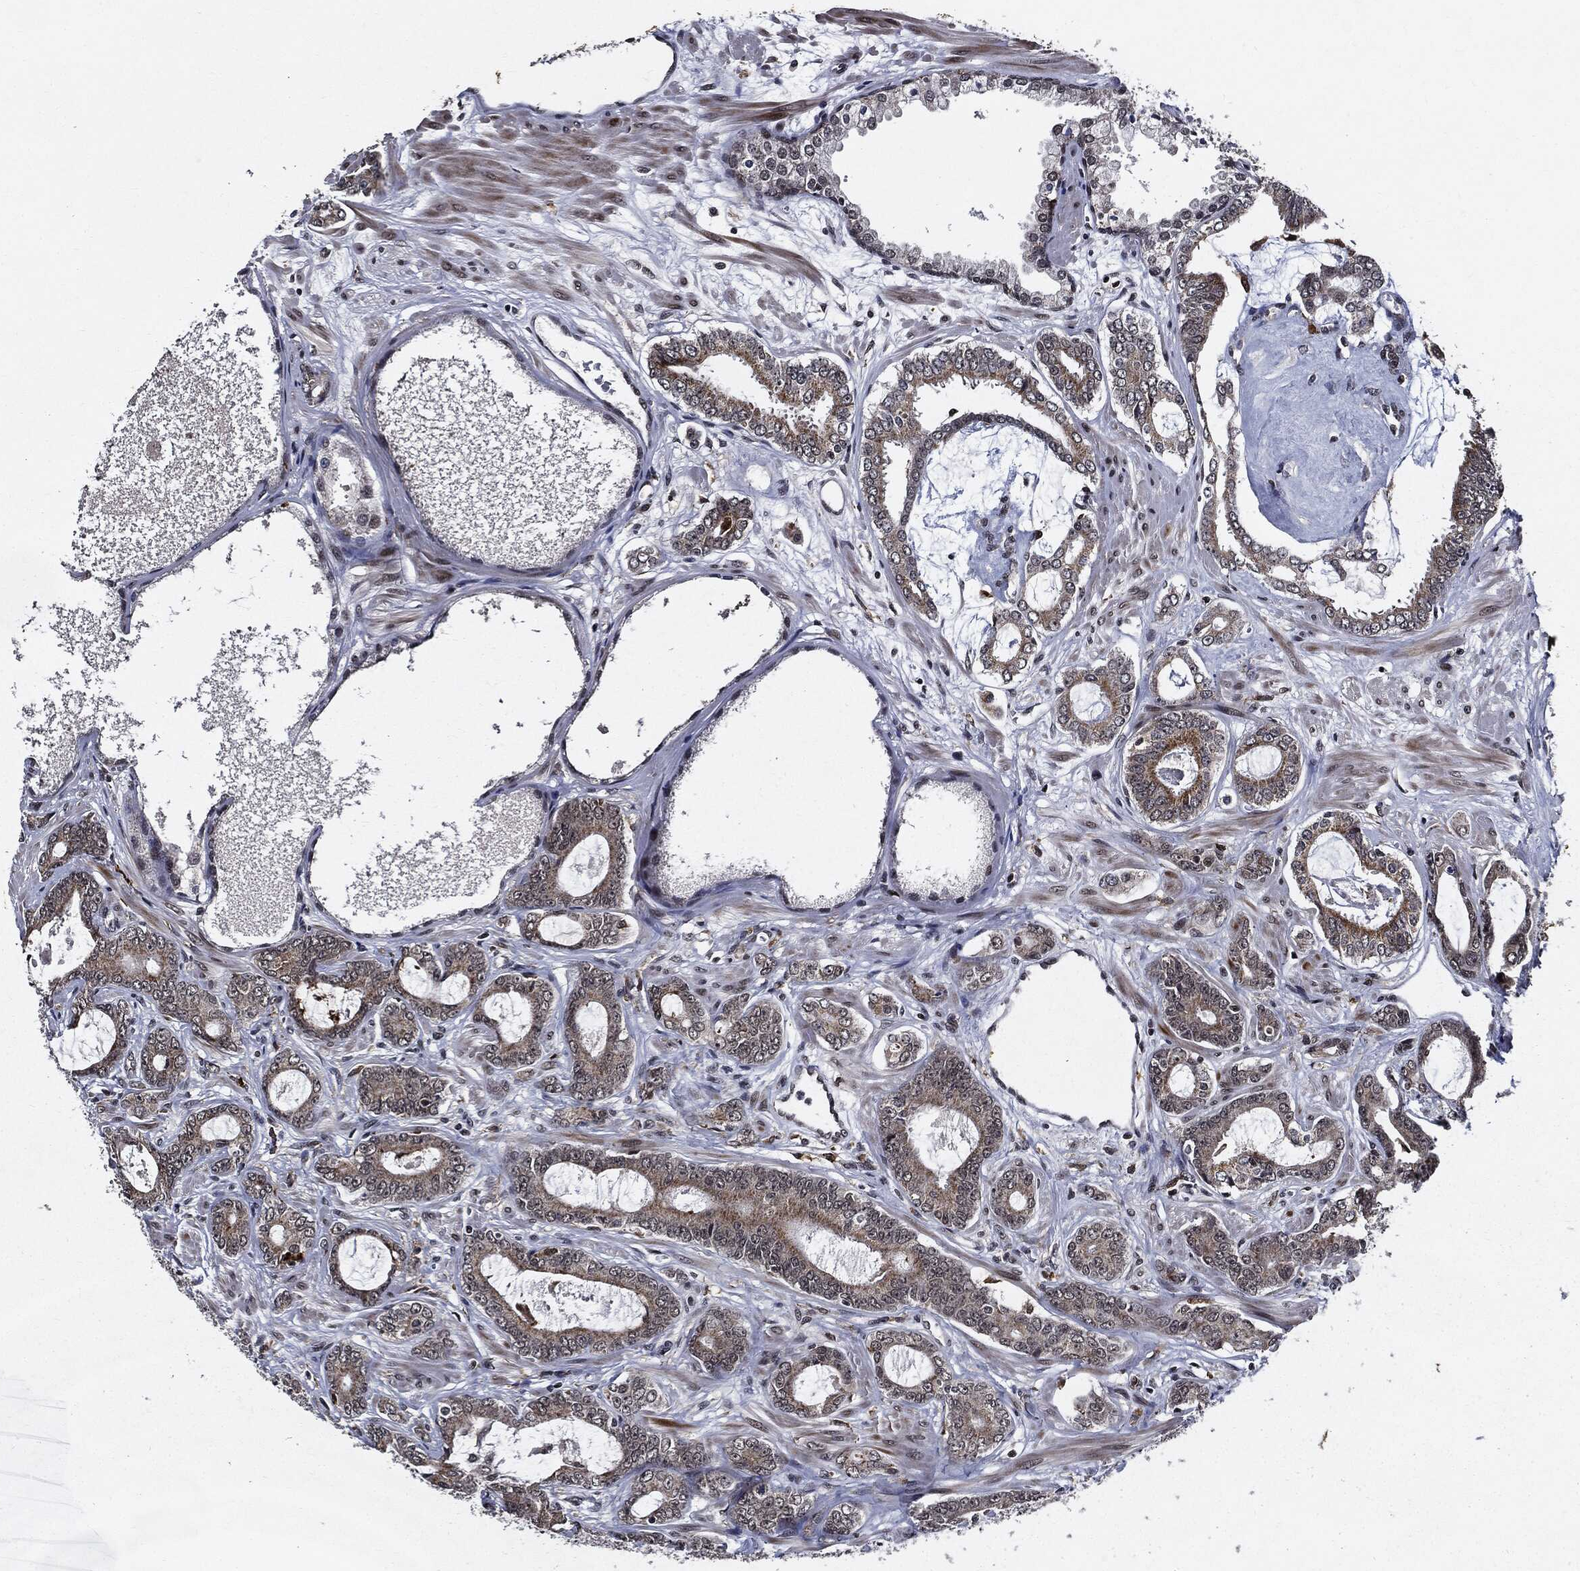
{"staining": {"intensity": "weak", "quantity": "25%-75%", "location": "cytoplasmic/membranous"}, "tissue": "prostate cancer", "cell_type": "Tumor cells", "image_type": "cancer", "snomed": [{"axis": "morphology", "description": "Adenocarcinoma, NOS"}, {"axis": "topography", "description": "Prostate"}], "caption": "An immunohistochemistry photomicrograph of neoplastic tissue is shown. Protein staining in brown highlights weak cytoplasmic/membranous positivity in adenocarcinoma (prostate) within tumor cells.", "gene": "SUGT1", "patient": {"sex": "male", "age": 55}}